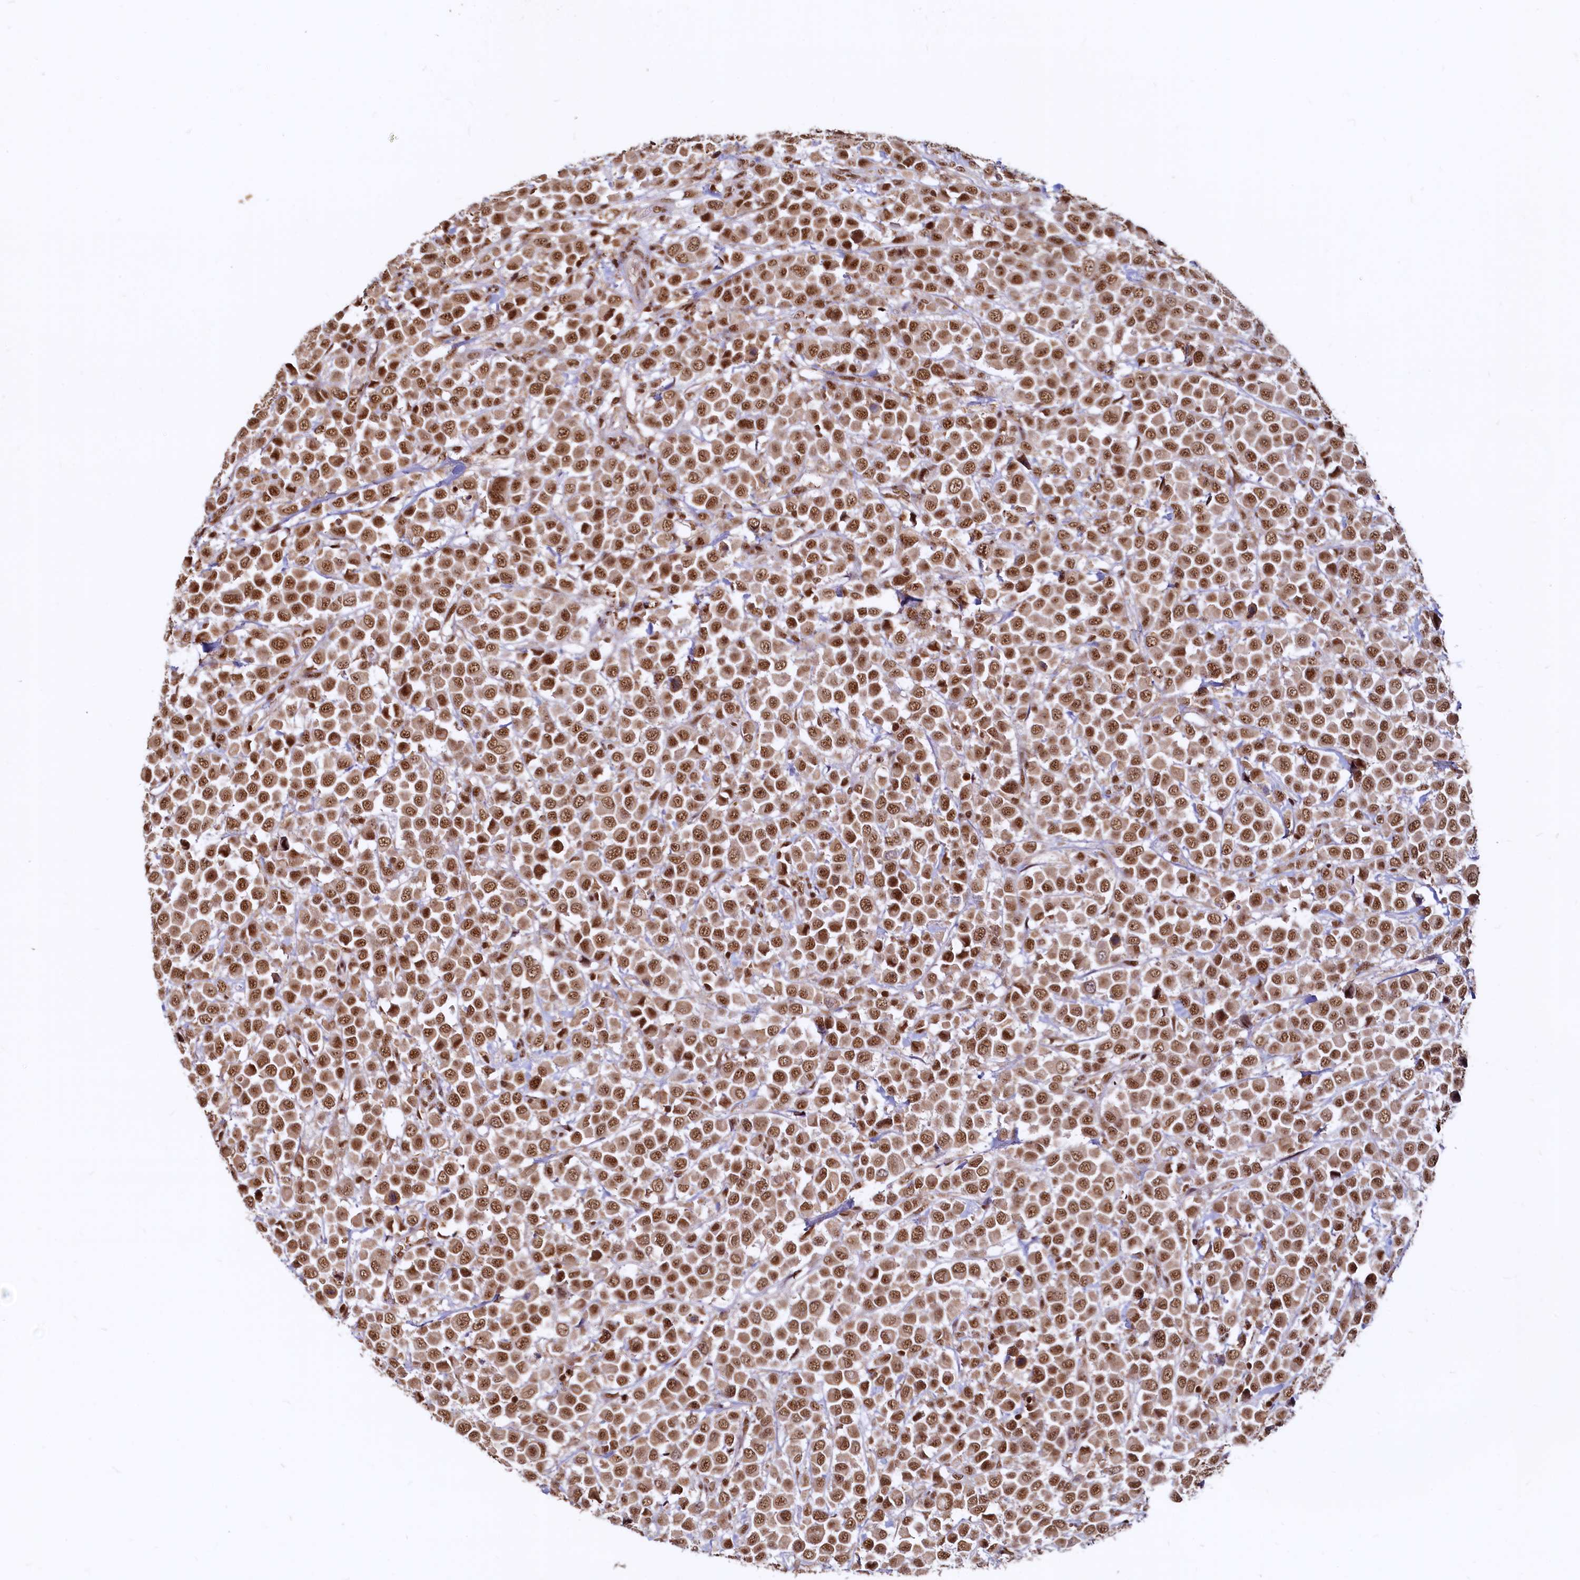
{"staining": {"intensity": "strong", "quantity": ">75%", "location": "cytoplasmic/membranous,nuclear"}, "tissue": "breast cancer", "cell_type": "Tumor cells", "image_type": "cancer", "snomed": [{"axis": "morphology", "description": "Duct carcinoma"}, {"axis": "topography", "description": "Breast"}], "caption": "This is a histology image of immunohistochemistry (IHC) staining of invasive ductal carcinoma (breast), which shows strong staining in the cytoplasmic/membranous and nuclear of tumor cells.", "gene": "RSRC2", "patient": {"sex": "female", "age": 61}}